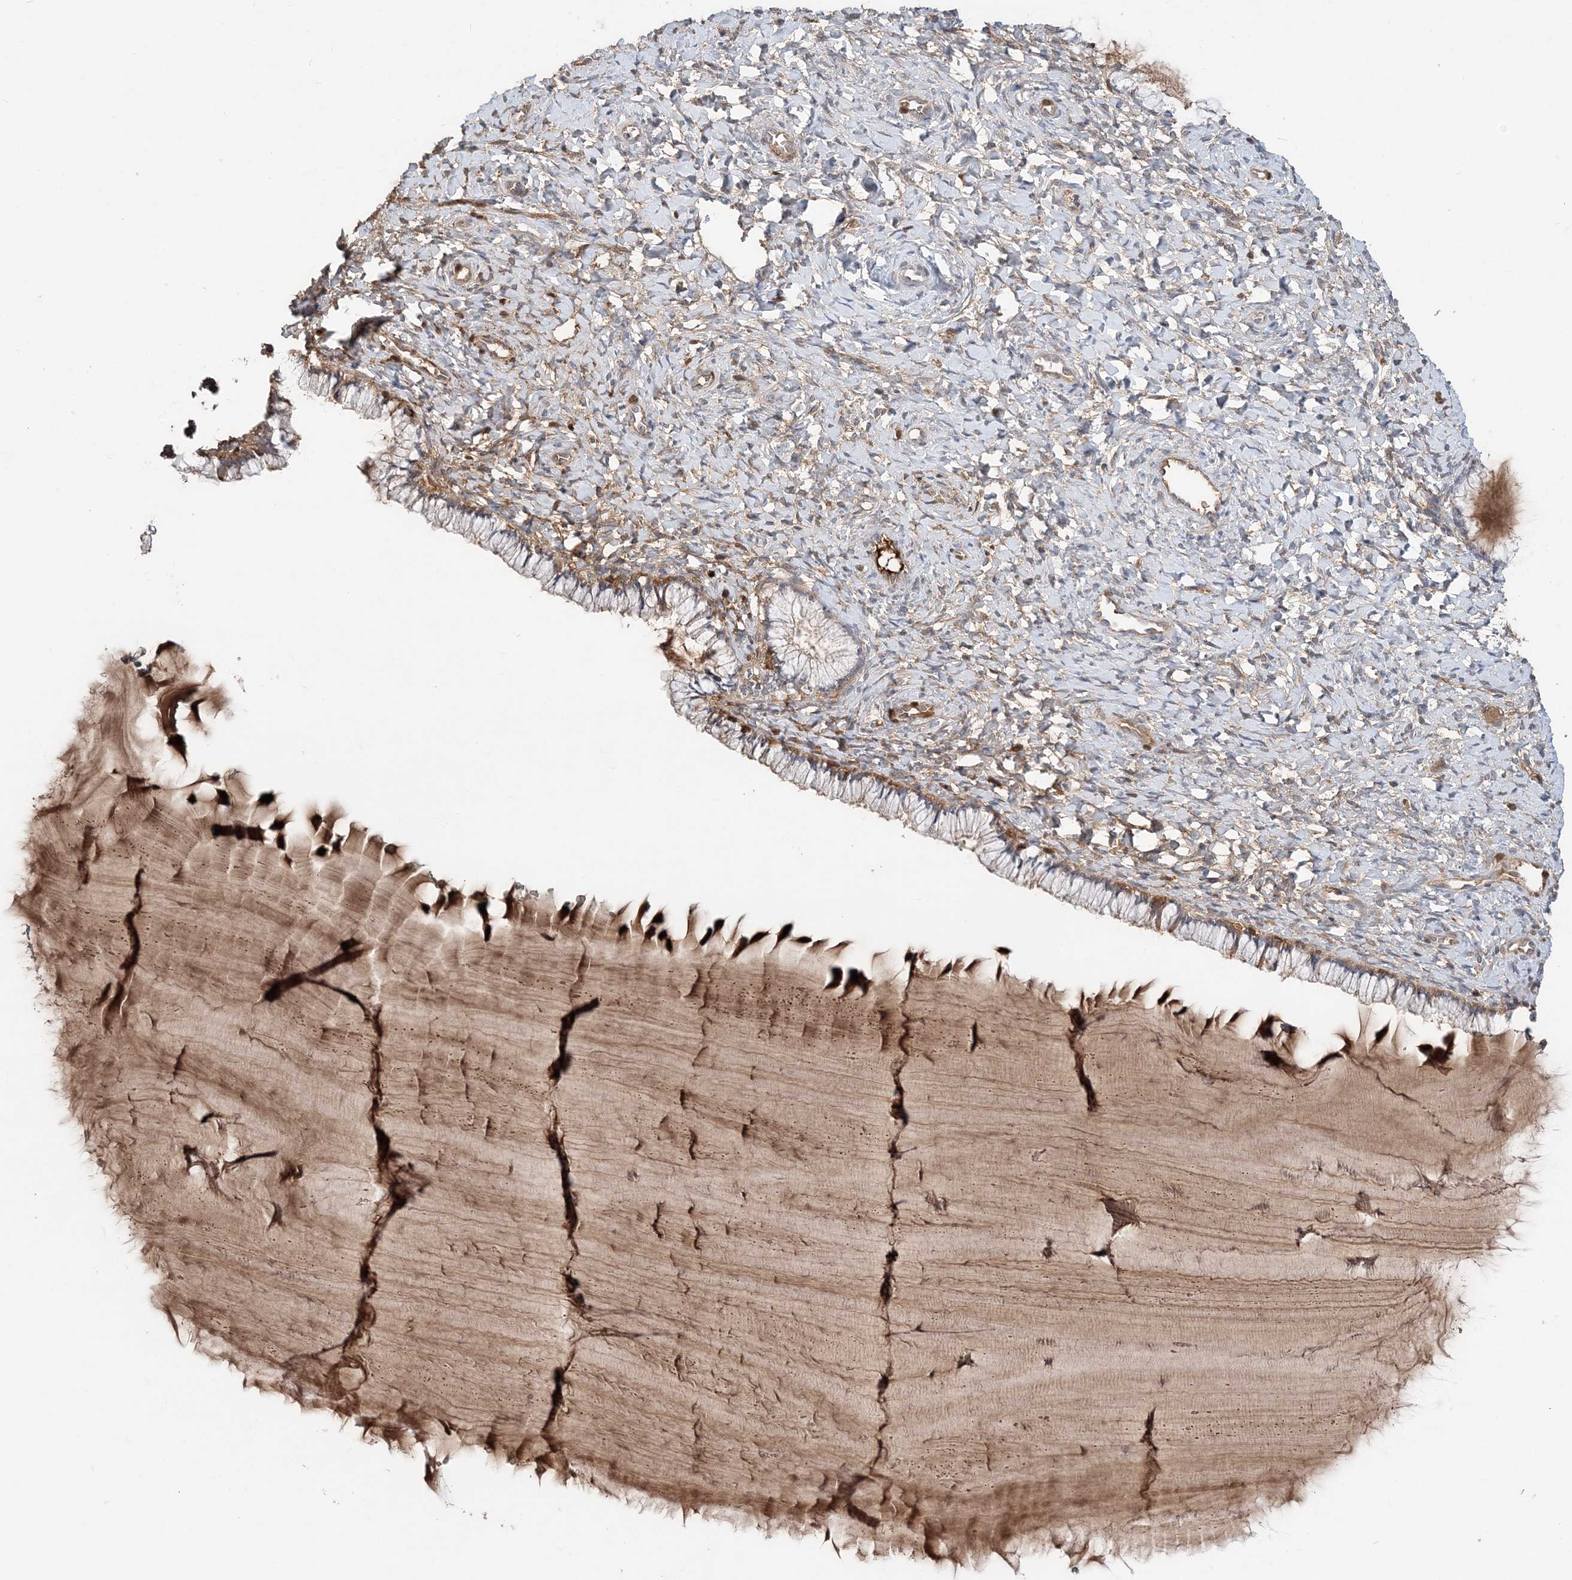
{"staining": {"intensity": "moderate", "quantity": "25%-75%", "location": "cytoplasmic/membranous"}, "tissue": "cervix", "cell_type": "Glandular cells", "image_type": "normal", "snomed": [{"axis": "morphology", "description": "Normal tissue, NOS"}, {"axis": "morphology", "description": "Adenocarcinoma, NOS"}, {"axis": "topography", "description": "Cervix"}], "caption": "Immunohistochemical staining of unremarkable cervix shows 25%-75% levels of moderate cytoplasmic/membranous protein expression in about 25%-75% of glandular cells. (DAB (3,3'-diaminobenzidine) IHC, brown staining for protein, blue staining for nuclei).", "gene": "SYCP3", "patient": {"sex": "female", "age": 29}}